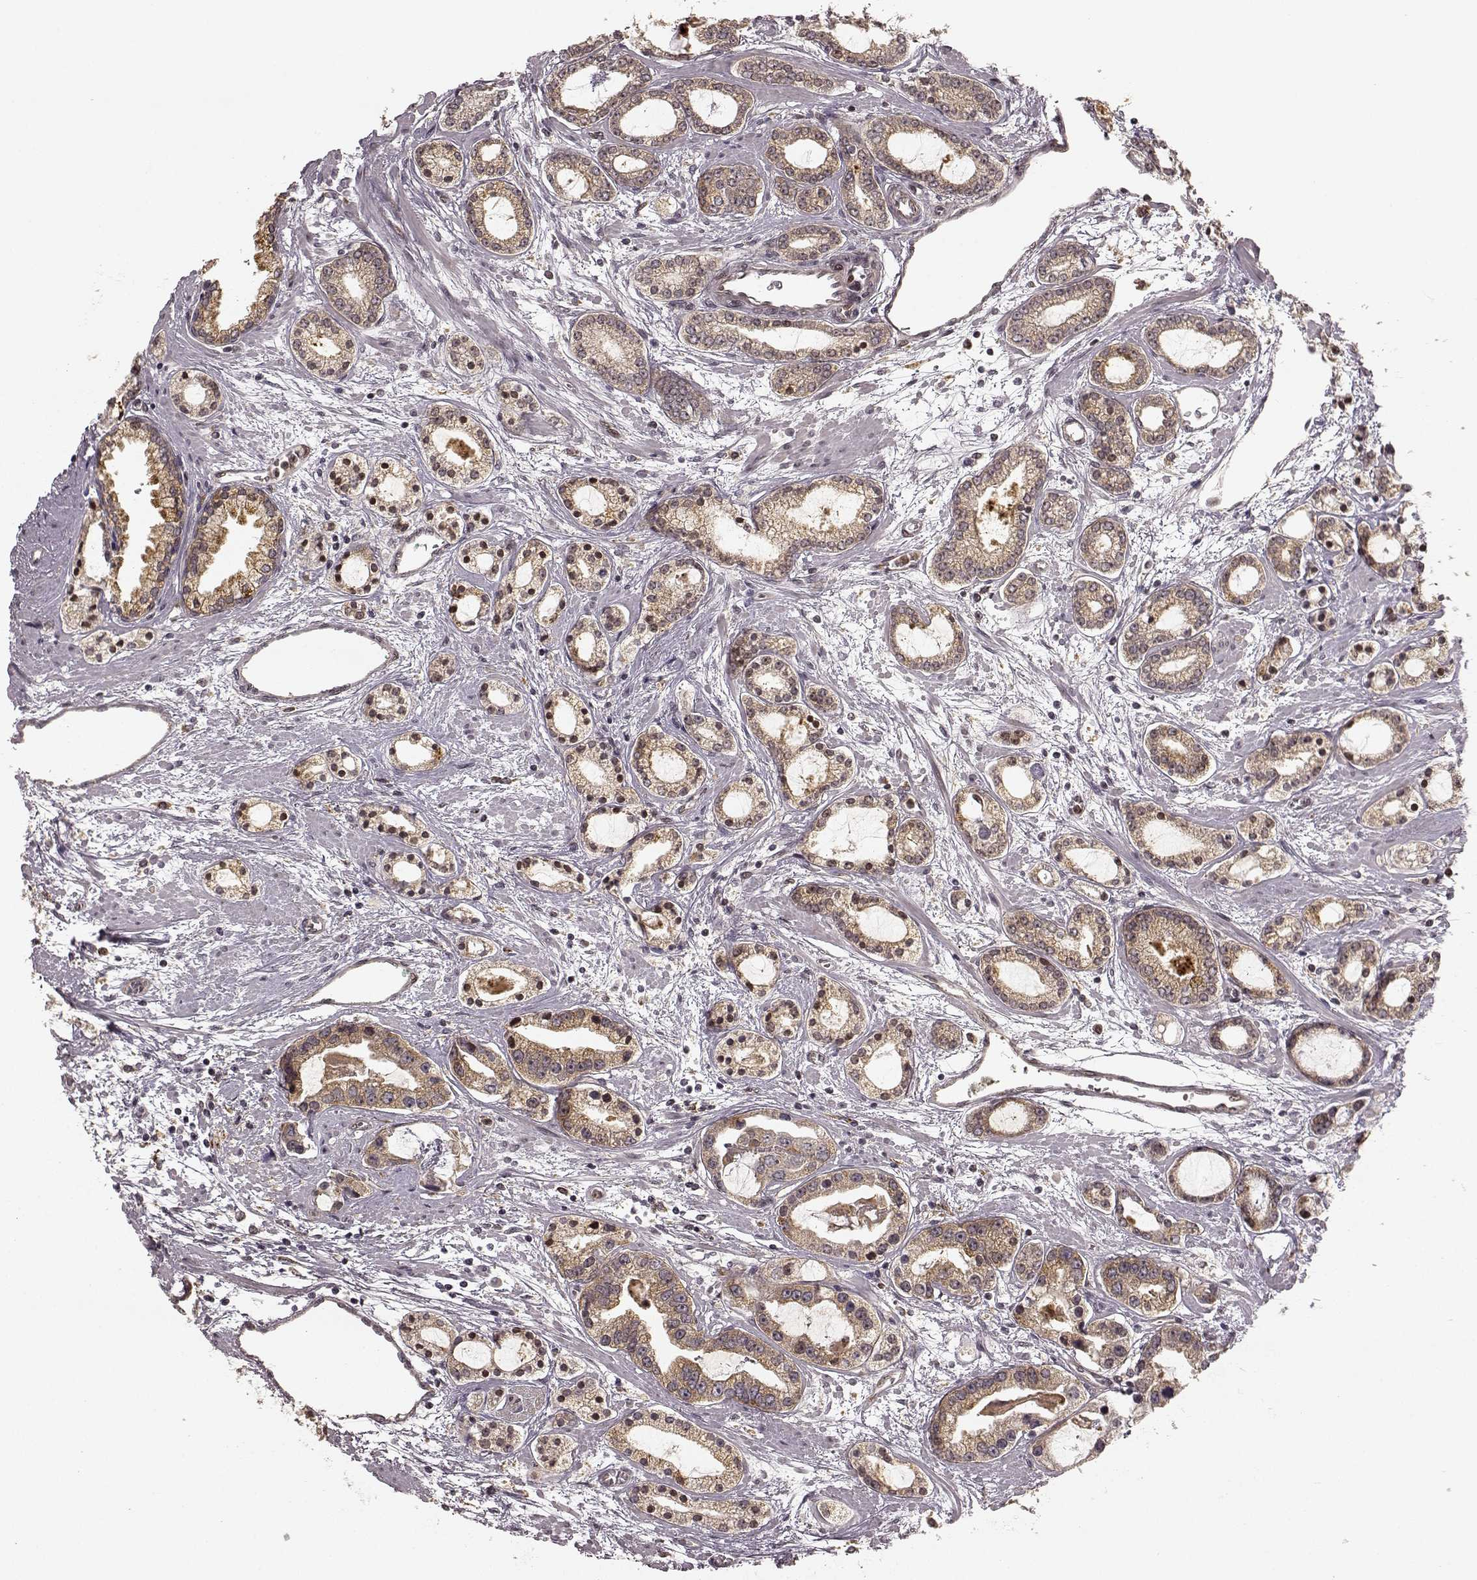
{"staining": {"intensity": "moderate", "quantity": ">75%", "location": "cytoplasmic/membranous"}, "tissue": "prostate cancer", "cell_type": "Tumor cells", "image_type": "cancer", "snomed": [{"axis": "morphology", "description": "Adenocarcinoma, Medium grade"}, {"axis": "topography", "description": "Prostate"}], "caption": "IHC (DAB (3,3'-diaminobenzidine)) staining of prostate medium-grade adenocarcinoma exhibits moderate cytoplasmic/membranous protein staining in about >75% of tumor cells.", "gene": "SLC12A9", "patient": {"sex": "male", "age": 57}}